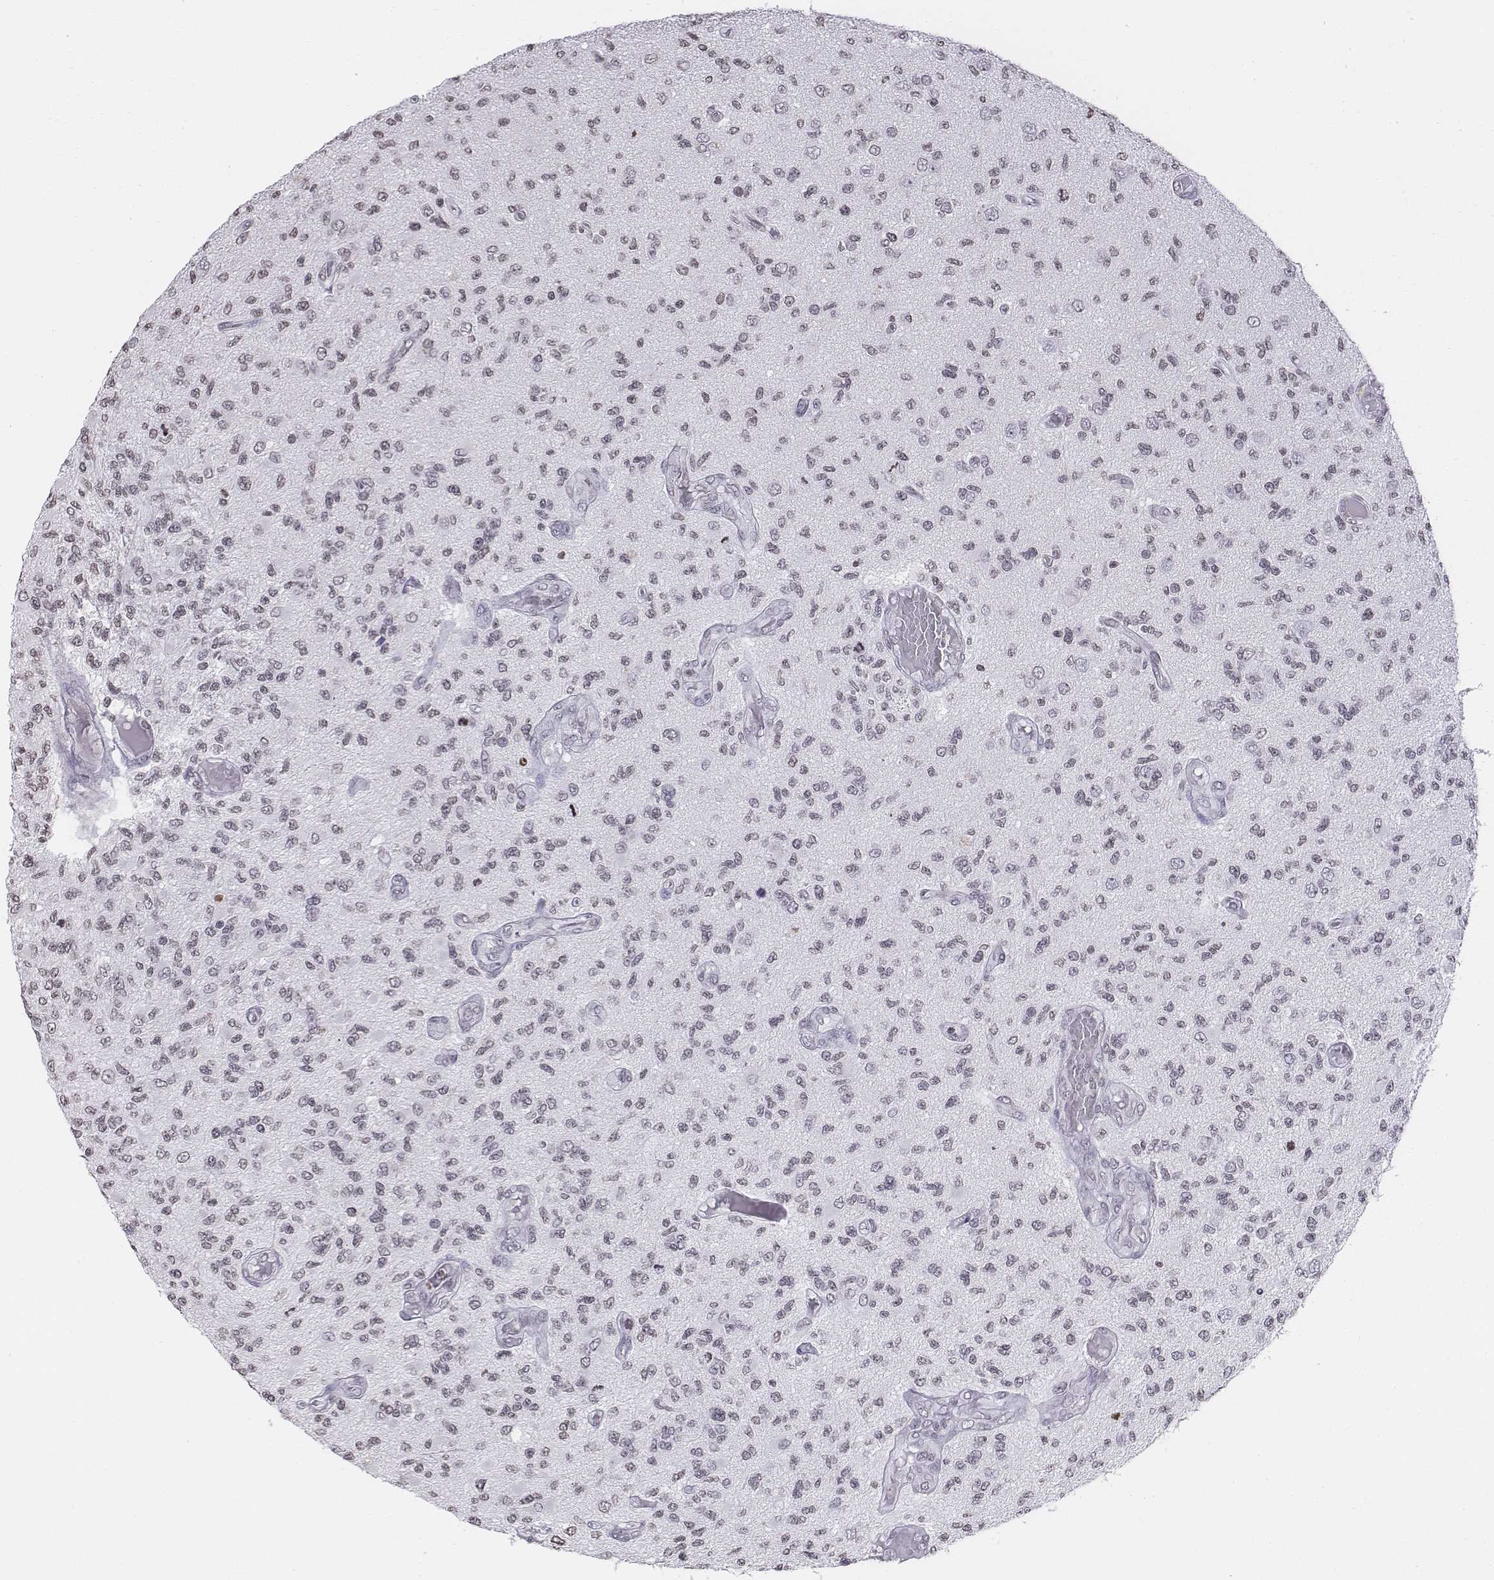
{"staining": {"intensity": "negative", "quantity": "none", "location": "none"}, "tissue": "glioma", "cell_type": "Tumor cells", "image_type": "cancer", "snomed": [{"axis": "morphology", "description": "Glioma, malignant, High grade"}, {"axis": "topography", "description": "Brain"}], "caption": "Immunohistochemistry (IHC) of human glioma displays no staining in tumor cells.", "gene": "BARHL1", "patient": {"sex": "female", "age": 63}}